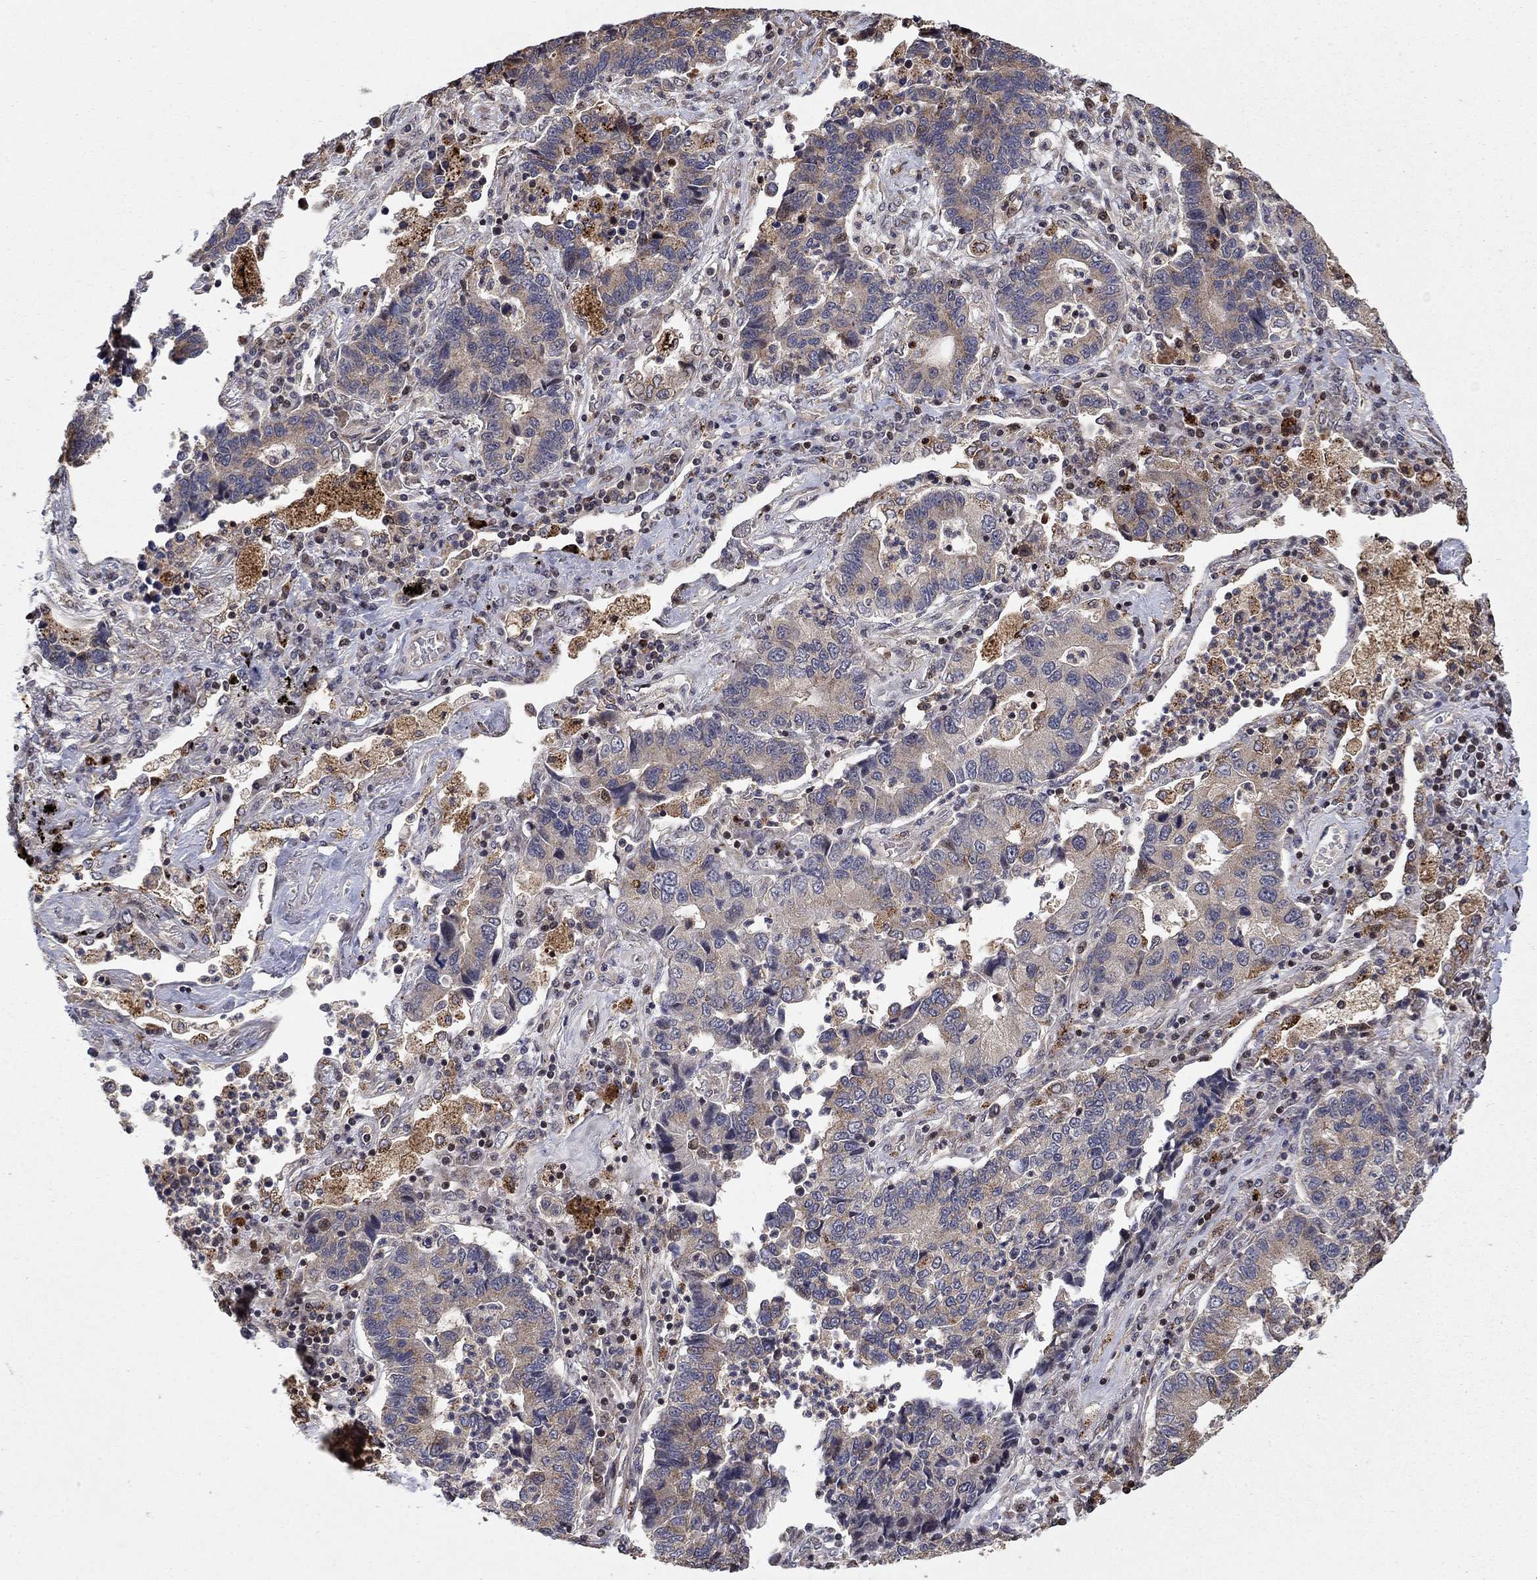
{"staining": {"intensity": "weak", "quantity": "25%-75%", "location": "cytoplasmic/membranous"}, "tissue": "lung cancer", "cell_type": "Tumor cells", "image_type": "cancer", "snomed": [{"axis": "morphology", "description": "Adenocarcinoma, NOS"}, {"axis": "topography", "description": "Lung"}], "caption": "Adenocarcinoma (lung) stained with immunohistochemistry (IHC) displays weak cytoplasmic/membranous positivity in about 25%-75% of tumor cells.", "gene": "LPCAT4", "patient": {"sex": "female", "age": 57}}